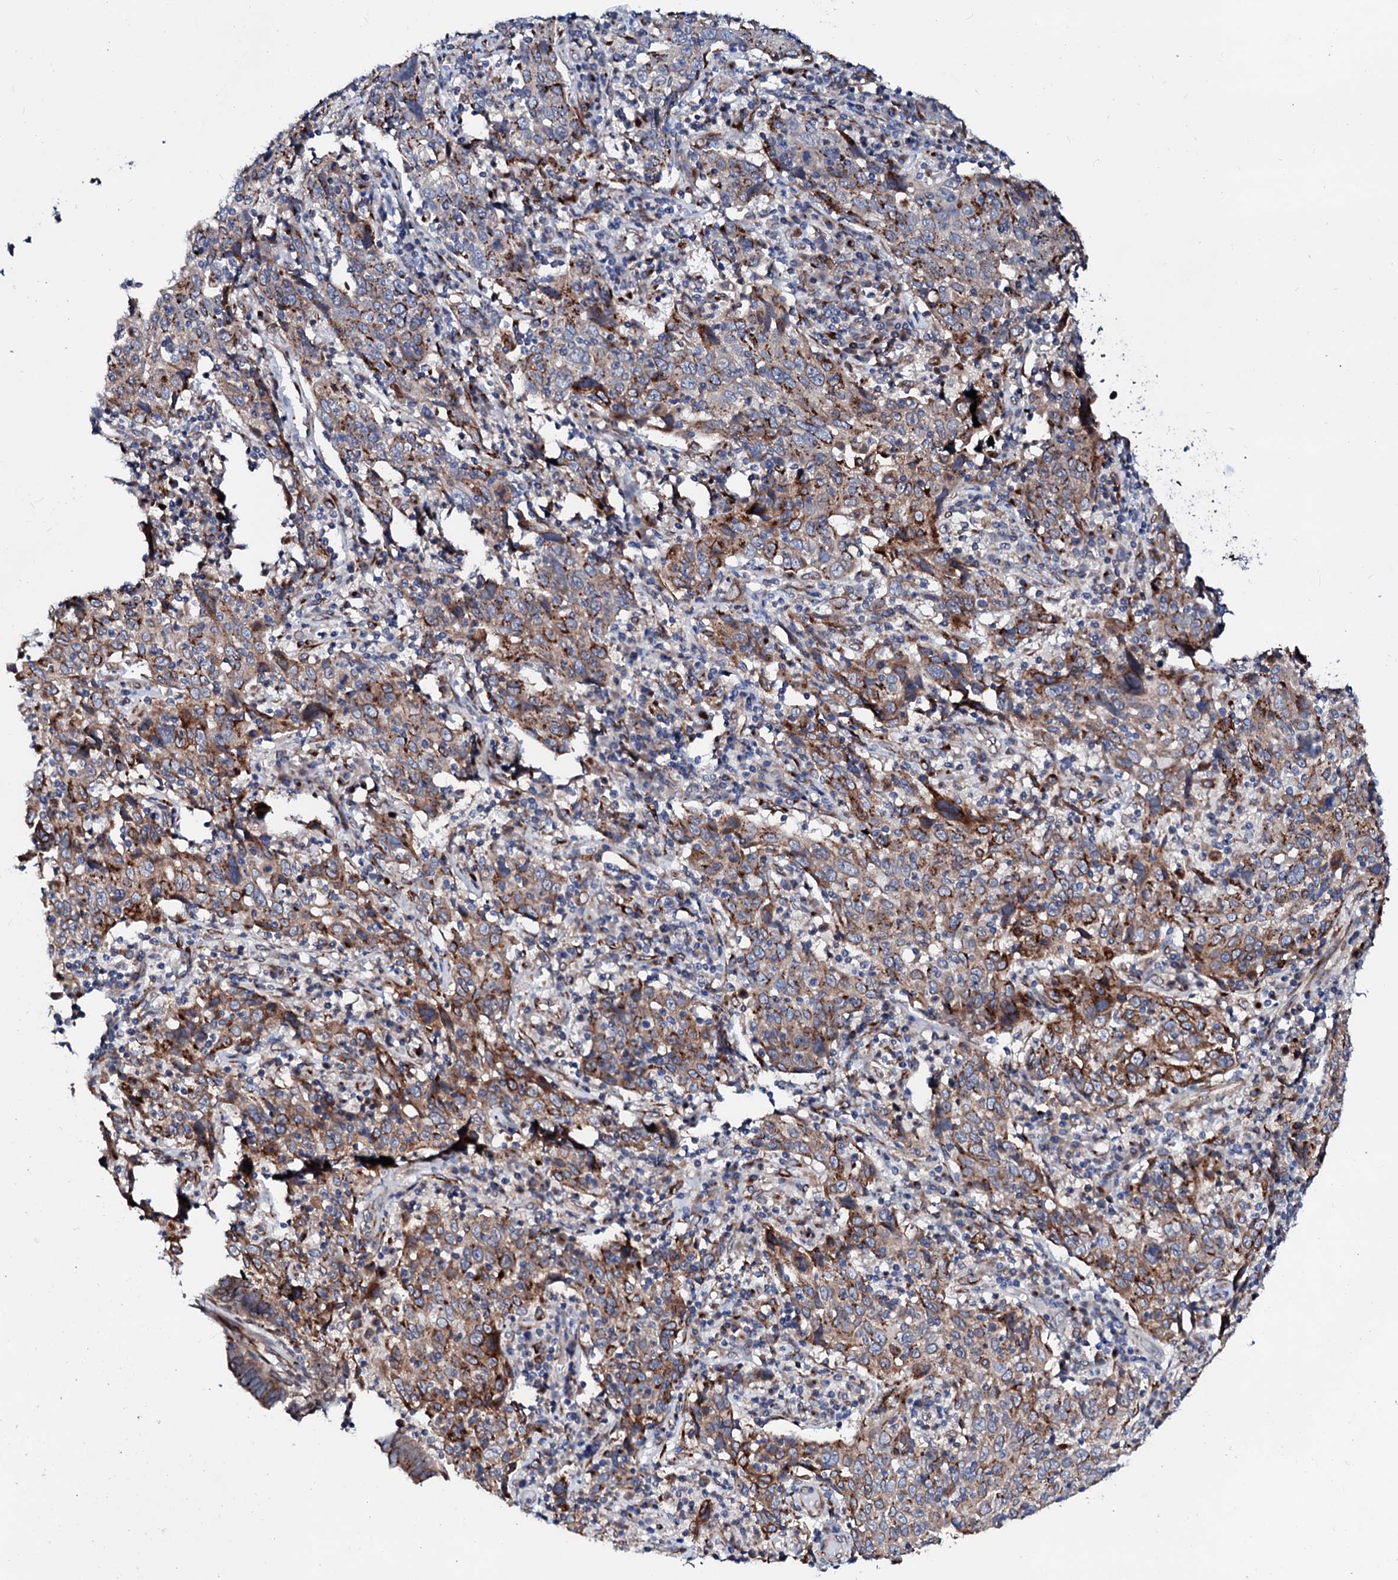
{"staining": {"intensity": "moderate", "quantity": ">75%", "location": "cytoplasmic/membranous"}, "tissue": "cervical cancer", "cell_type": "Tumor cells", "image_type": "cancer", "snomed": [{"axis": "morphology", "description": "Squamous cell carcinoma, NOS"}, {"axis": "topography", "description": "Cervix"}], "caption": "Squamous cell carcinoma (cervical) was stained to show a protein in brown. There is medium levels of moderate cytoplasmic/membranous staining in approximately >75% of tumor cells.", "gene": "TMCO3", "patient": {"sex": "female", "age": 46}}